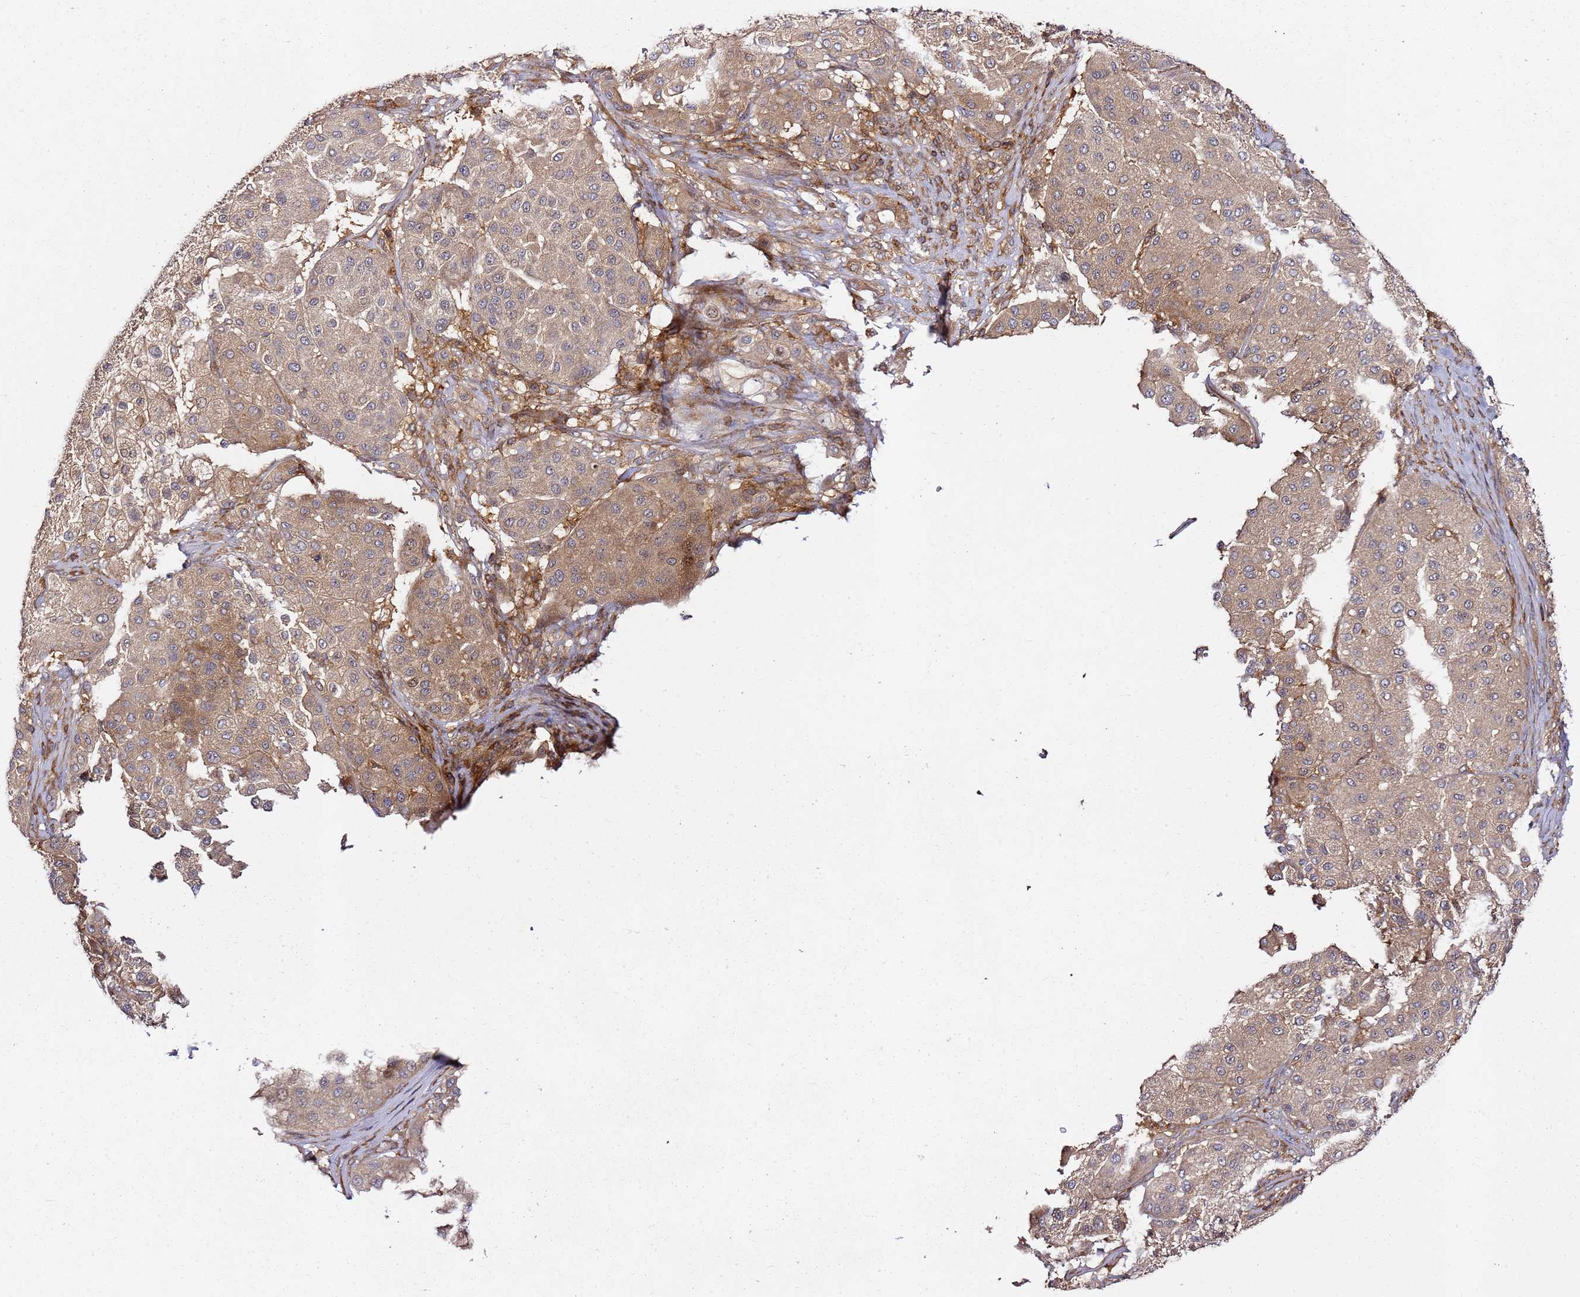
{"staining": {"intensity": "weak", "quantity": ">75%", "location": "cytoplasmic/membranous"}, "tissue": "melanoma", "cell_type": "Tumor cells", "image_type": "cancer", "snomed": [{"axis": "morphology", "description": "Malignant melanoma, Metastatic site"}, {"axis": "topography", "description": "Smooth muscle"}], "caption": "Human malignant melanoma (metastatic site) stained for a protein (brown) demonstrates weak cytoplasmic/membranous positive expression in approximately >75% of tumor cells.", "gene": "PRMT7", "patient": {"sex": "male", "age": 41}}